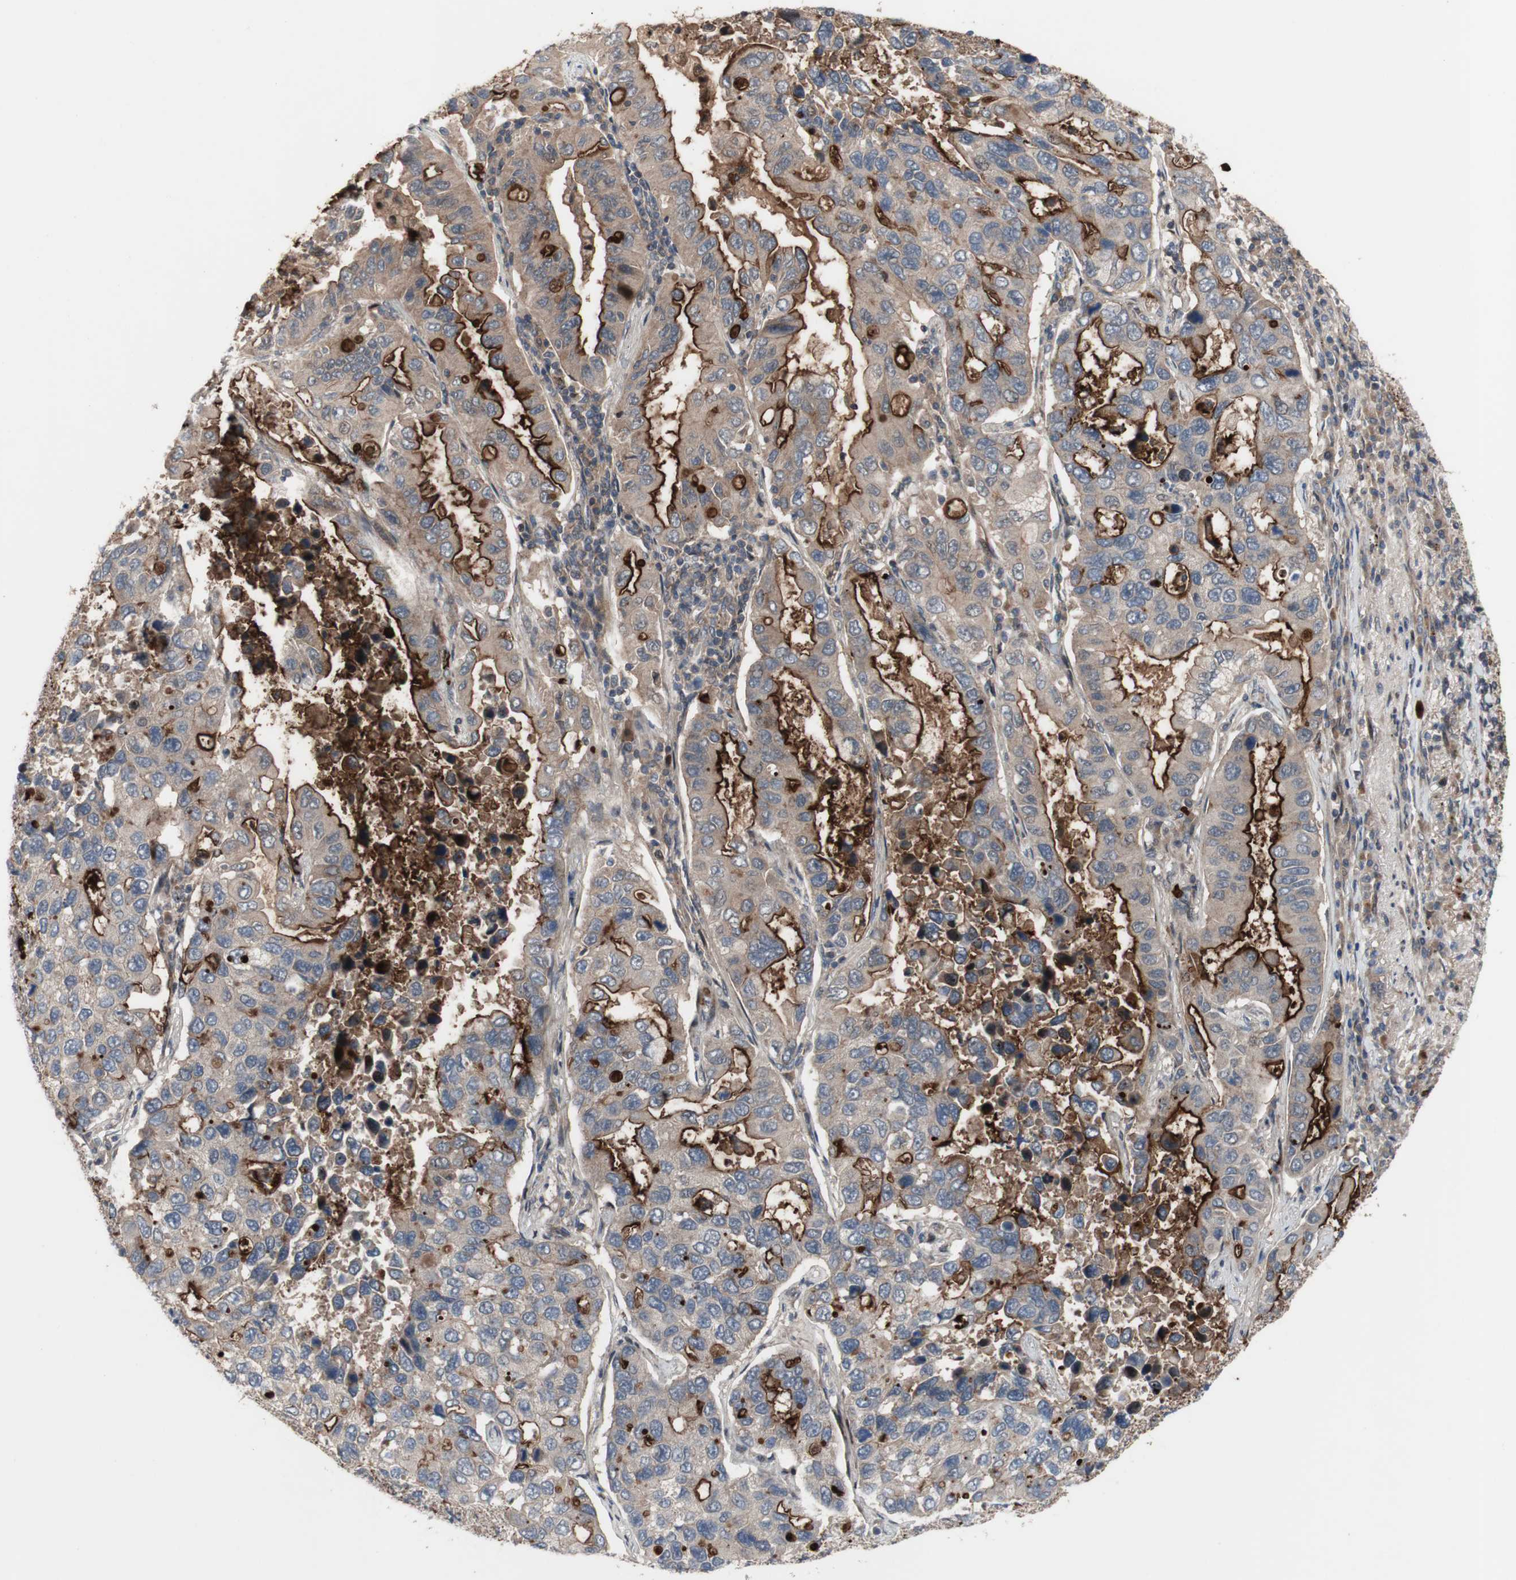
{"staining": {"intensity": "weak", "quantity": ">75%", "location": "cytoplasmic/membranous"}, "tissue": "lung cancer", "cell_type": "Tumor cells", "image_type": "cancer", "snomed": [{"axis": "morphology", "description": "Adenocarcinoma, NOS"}, {"axis": "topography", "description": "Lung"}], "caption": "A micrograph of human lung cancer (adenocarcinoma) stained for a protein reveals weak cytoplasmic/membranous brown staining in tumor cells.", "gene": "OAZ1", "patient": {"sex": "male", "age": 64}}